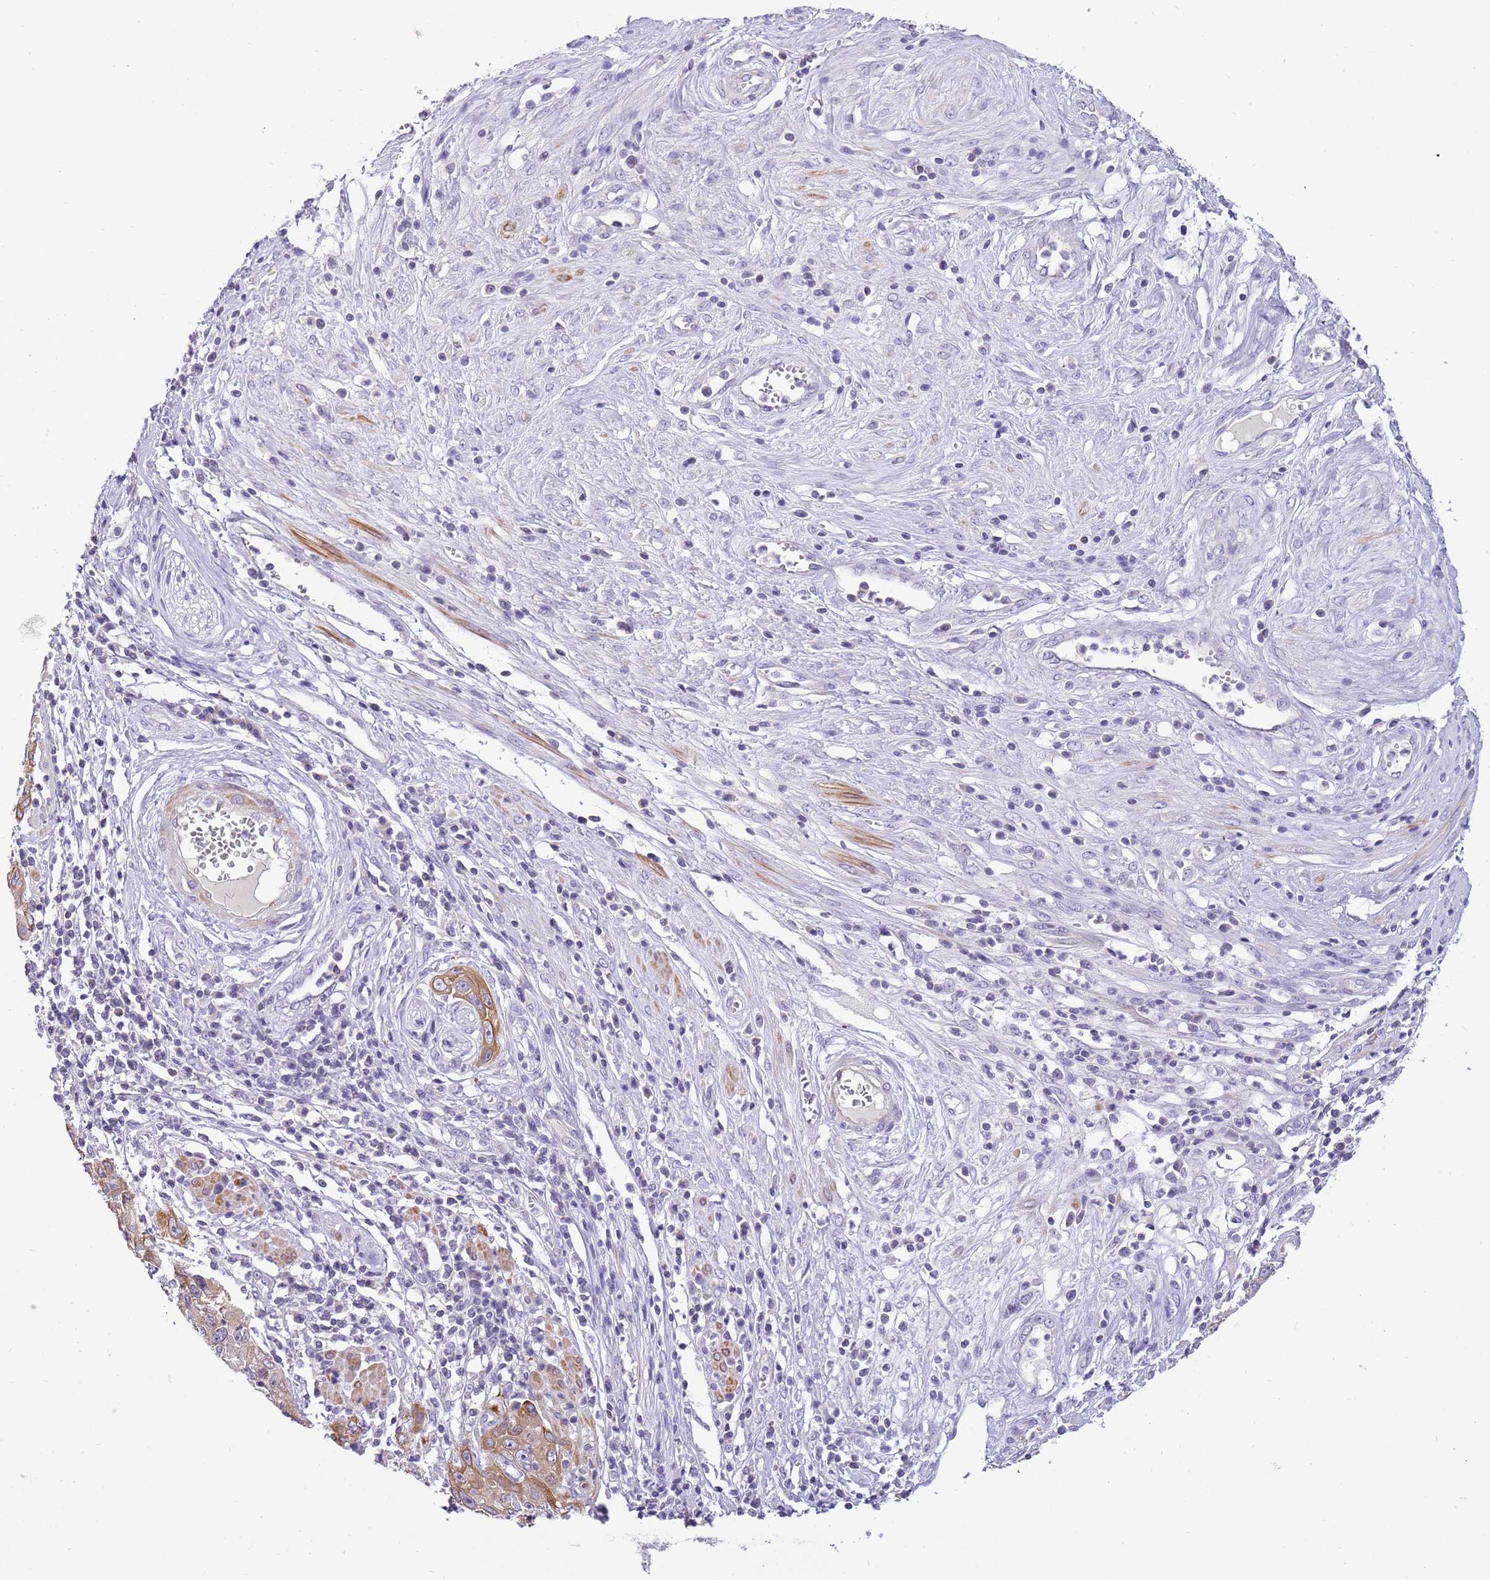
{"staining": {"intensity": "weak", "quantity": "<25%", "location": "cytoplasmic/membranous"}, "tissue": "cervical cancer", "cell_type": "Tumor cells", "image_type": "cancer", "snomed": [{"axis": "morphology", "description": "Squamous cell carcinoma, NOS"}, {"axis": "topography", "description": "Cervix"}], "caption": "This is a image of immunohistochemistry (IHC) staining of squamous cell carcinoma (cervical), which shows no positivity in tumor cells.", "gene": "GLCE", "patient": {"sex": "female", "age": 36}}